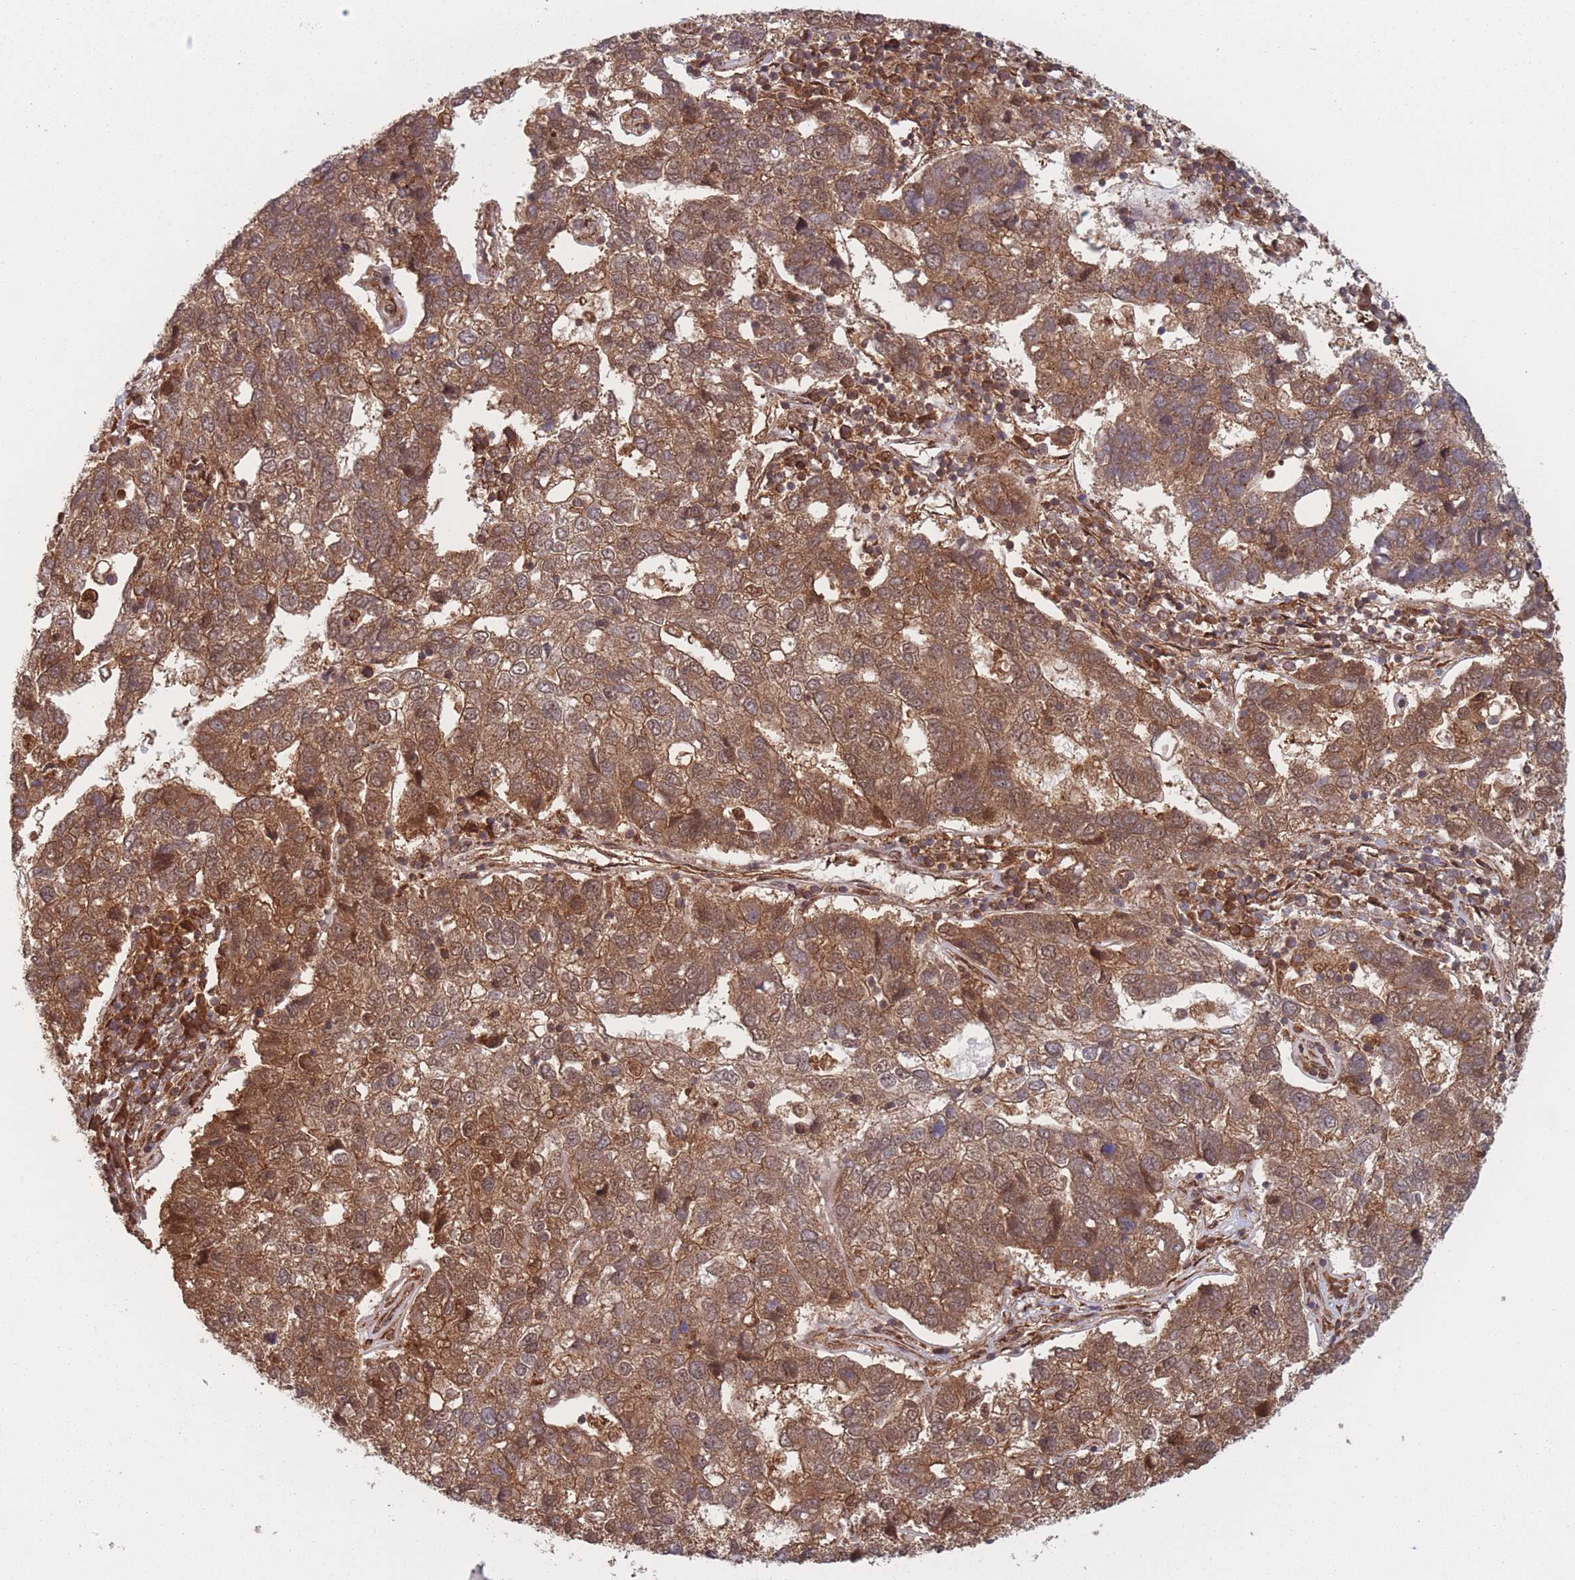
{"staining": {"intensity": "moderate", "quantity": ">75%", "location": "cytoplasmic/membranous"}, "tissue": "pancreatic cancer", "cell_type": "Tumor cells", "image_type": "cancer", "snomed": [{"axis": "morphology", "description": "Adenocarcinoma, NOS"}, {"axis": "topography", "description": "Pancreas"}], "caption": "Immunohistochemical staining of human adenocarcinoma (pancreatic) exhibits medium levels of moderate cytoplasmic/membranous protein expression in about >75% of tumor cells.", "gene": "PODXL2", "patient": {"sex": "female", "age": 61}}